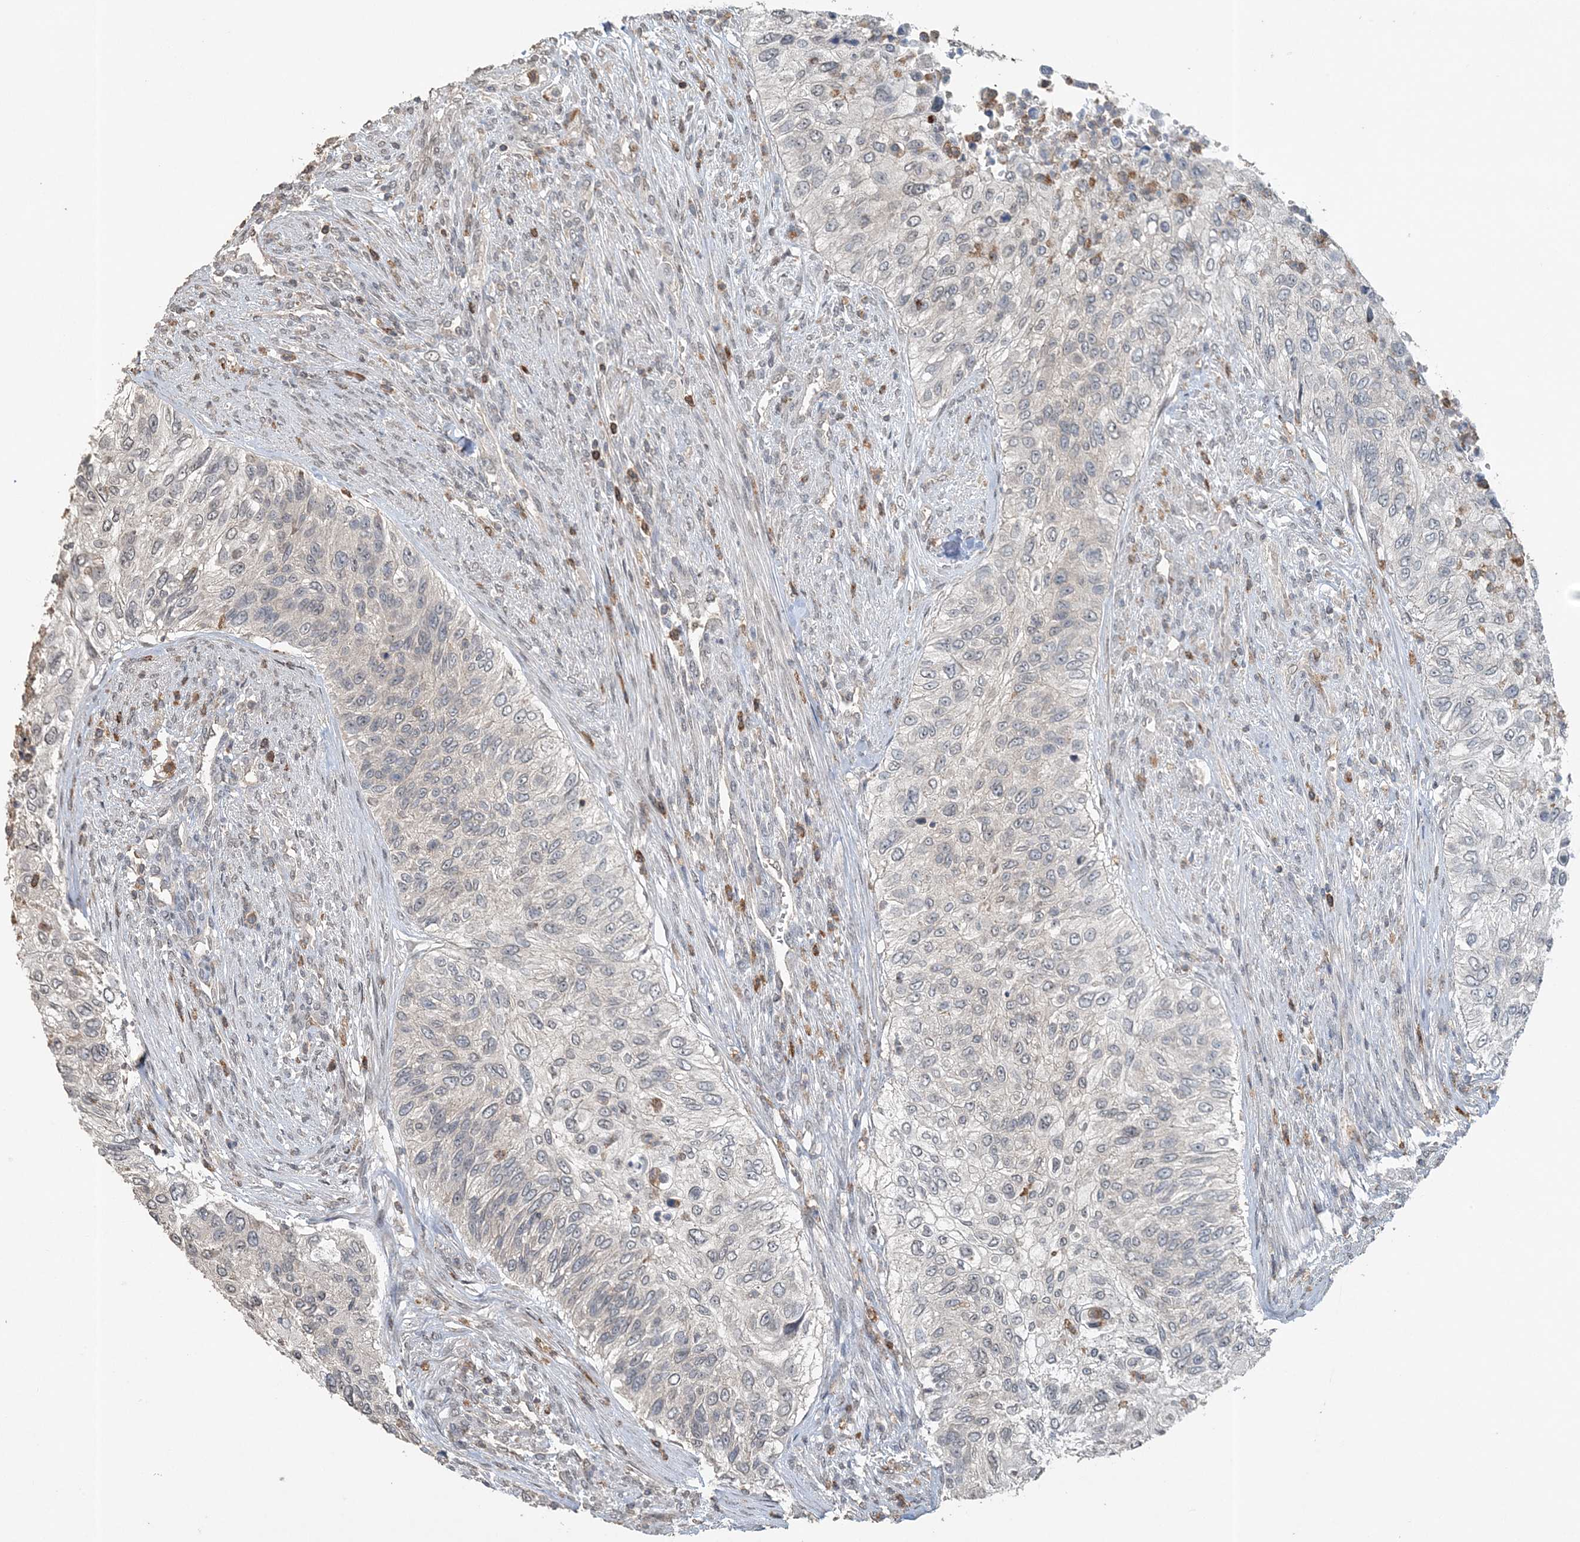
{"staining": {"intensity": "negative", "quantity": "none", "location": "none"}, "tissue": "urothelial cancer", "cell_type": "Tumor cells", "image_type": "cancer", "snomed": [{"axis": "morphology", "description": "Urothelial carcinoma, High grade"}, {"axis": "topography", "description": "Urinary bladder"}], "caption": "The IHC photomicrograph has no significant staining in tumor cells of urothelial cancer tissue. The staining is performed using DAB (3,3'-diaminobenzidine) brown chromogen with nuclei counter-stained in using hematoxylin.", "gene": "FAM110A", "patient": {"sex": "female", "age": 60}}